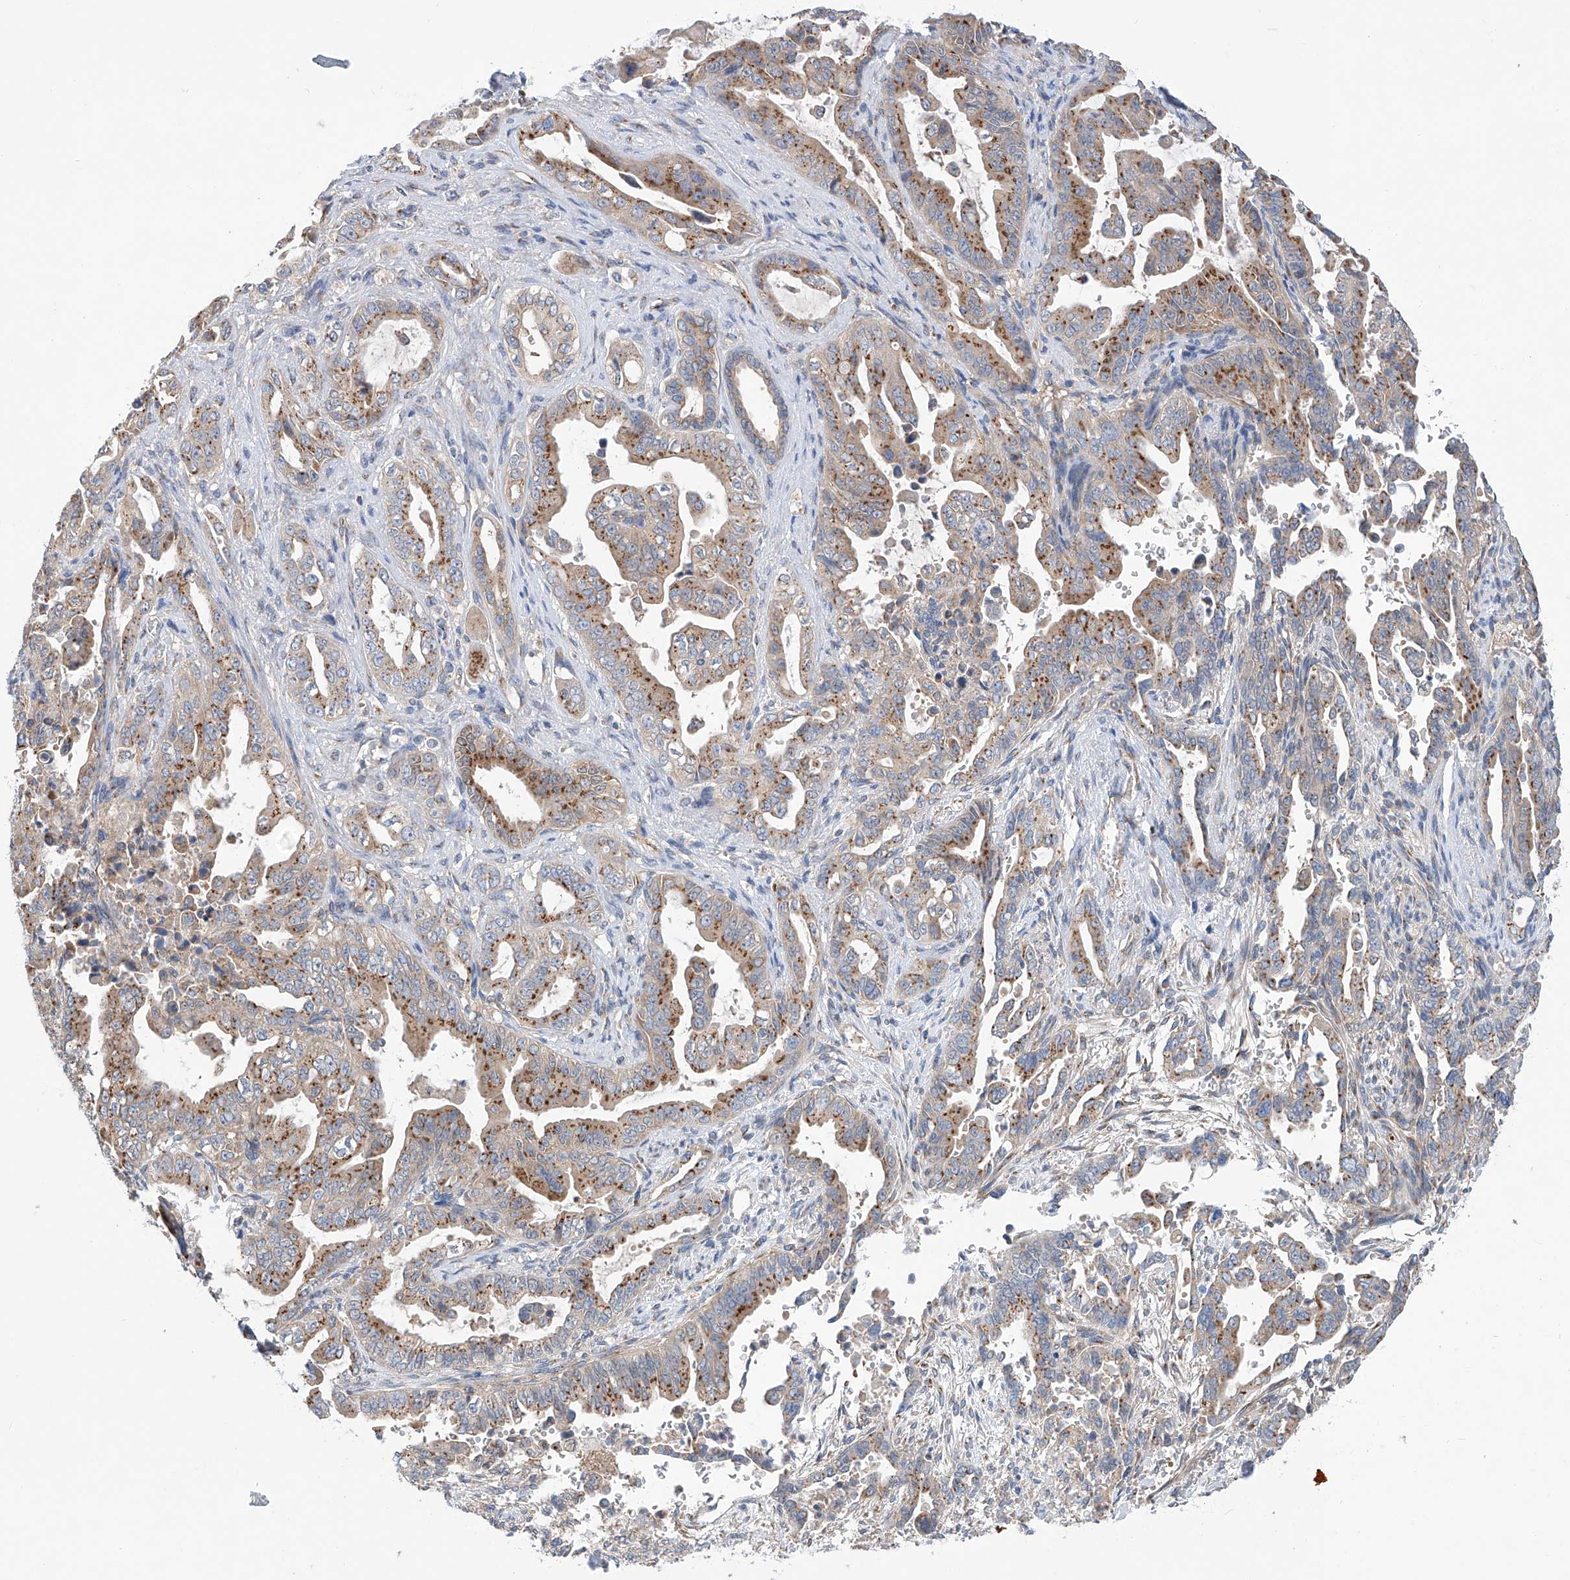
{"staining": {"intensity": "moderate", "quantity": ">75%", "location": "cytoplasmic/membranous"}, "tissue": "pancreatic cancer", "cell_type": "Tumor cells", "image_type": "cancer", "snomed": [{"axis": "morphology", "description": "Adenocarcinoma, NOS"}, {"axis": "topography", "description": "Pancreas"}], "caption": "Protein positivity by IHC shows moderate cytoplasmic/membranous expression in approximately >75% of tumor cells in adenocarcinoma (pancreatic).", "gene": "SLC22A7", "patient": {"sex": "male", "age": 70}}